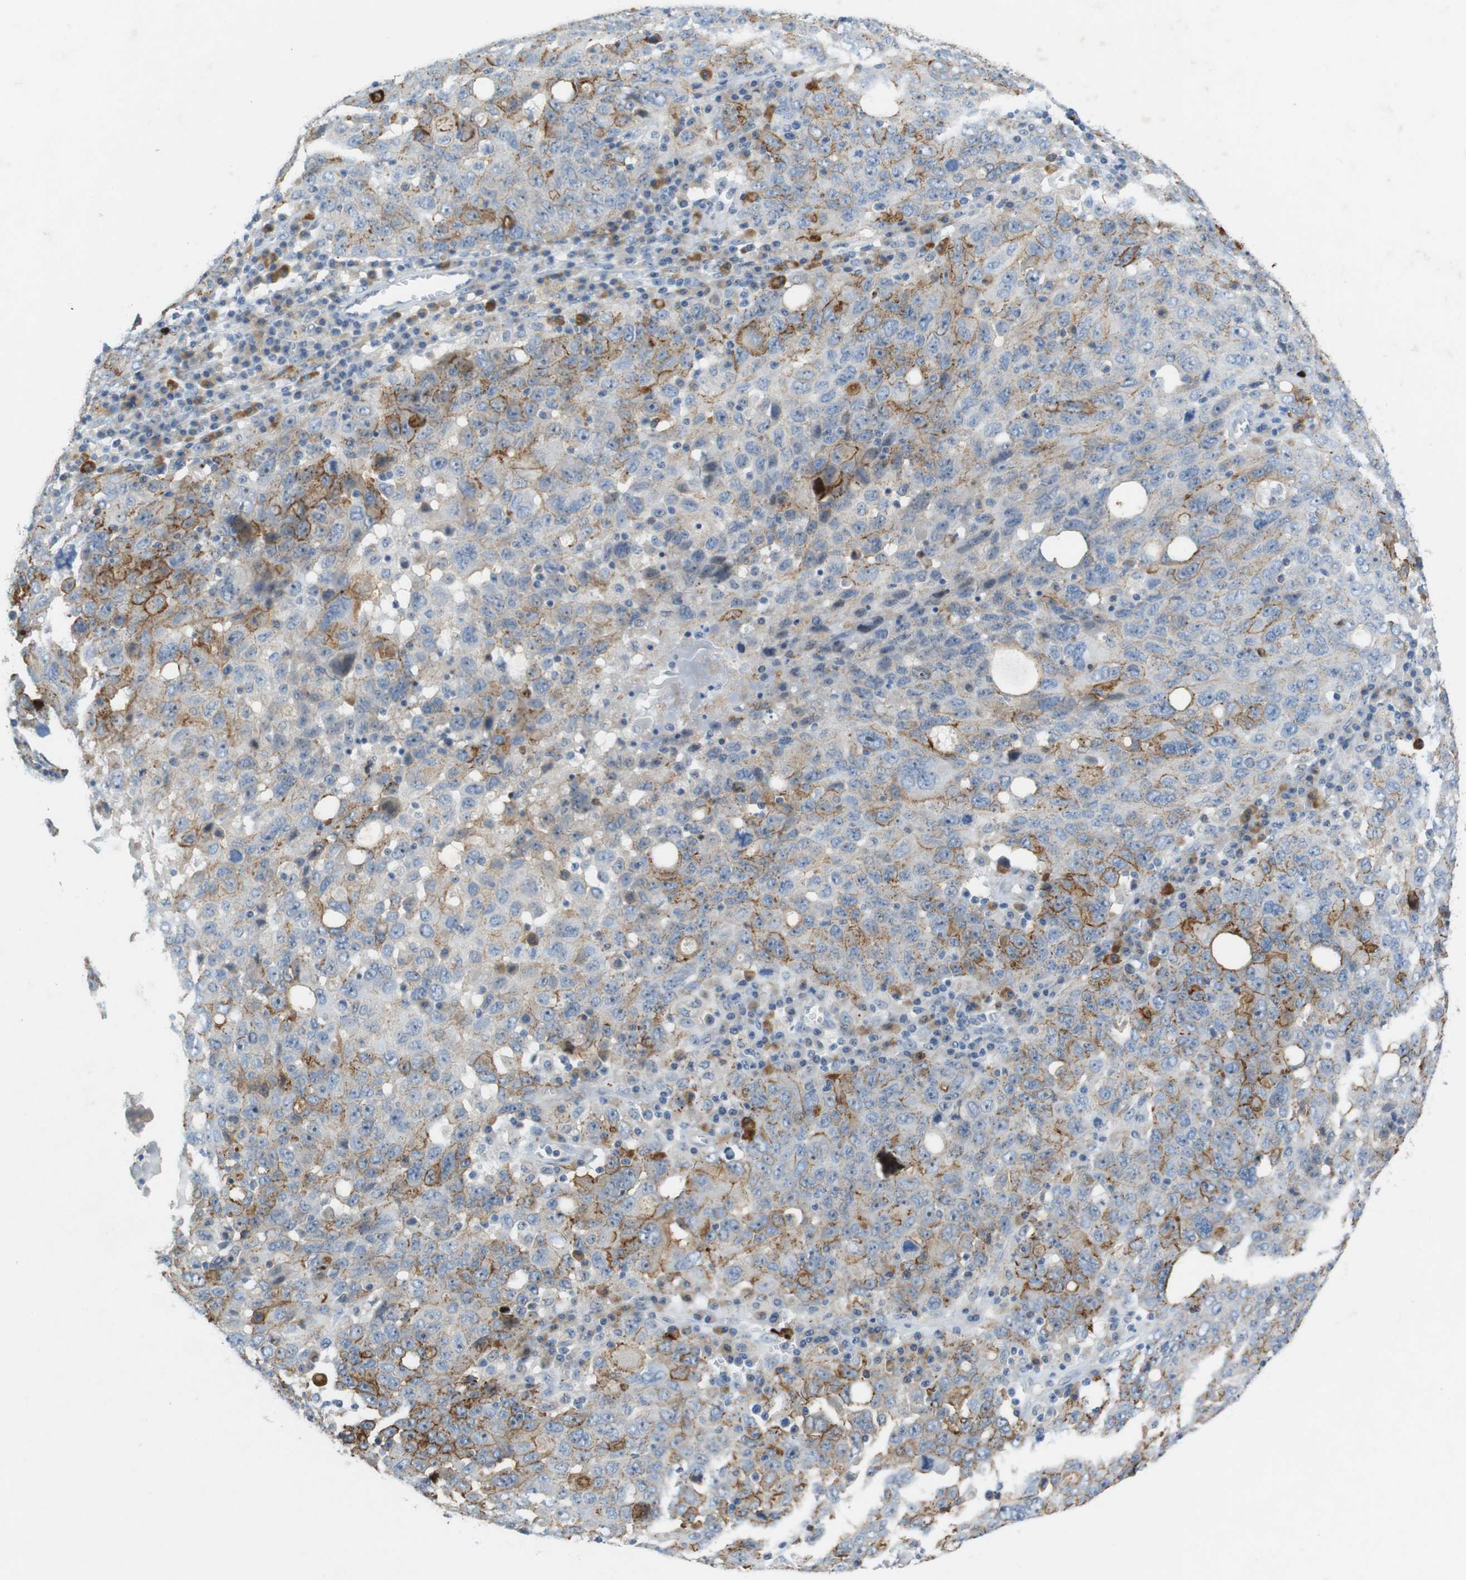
{"staining": {"intensity": "moderate", "quantity": "25%-75%", "location": "cytoplasmic/membranous"}, "tissue": "ovarian cancer", "cell_type": "Tumor cells", "image_type": "cancer", "snomed": [{"axis": "morphology", "description": "Carcinoma, endometroid"}, {"axis": "topography", "description": "Ovary"}], "caption": "Approximately 25%-75% of tumor cells in human ovarian cancer demonstrate moderate cytoplasmic/membranous protein staining as visualized by brown immunohistochemical staining.", "gene": "TJP3", "patient": {"sex": "female", "age": 62}}